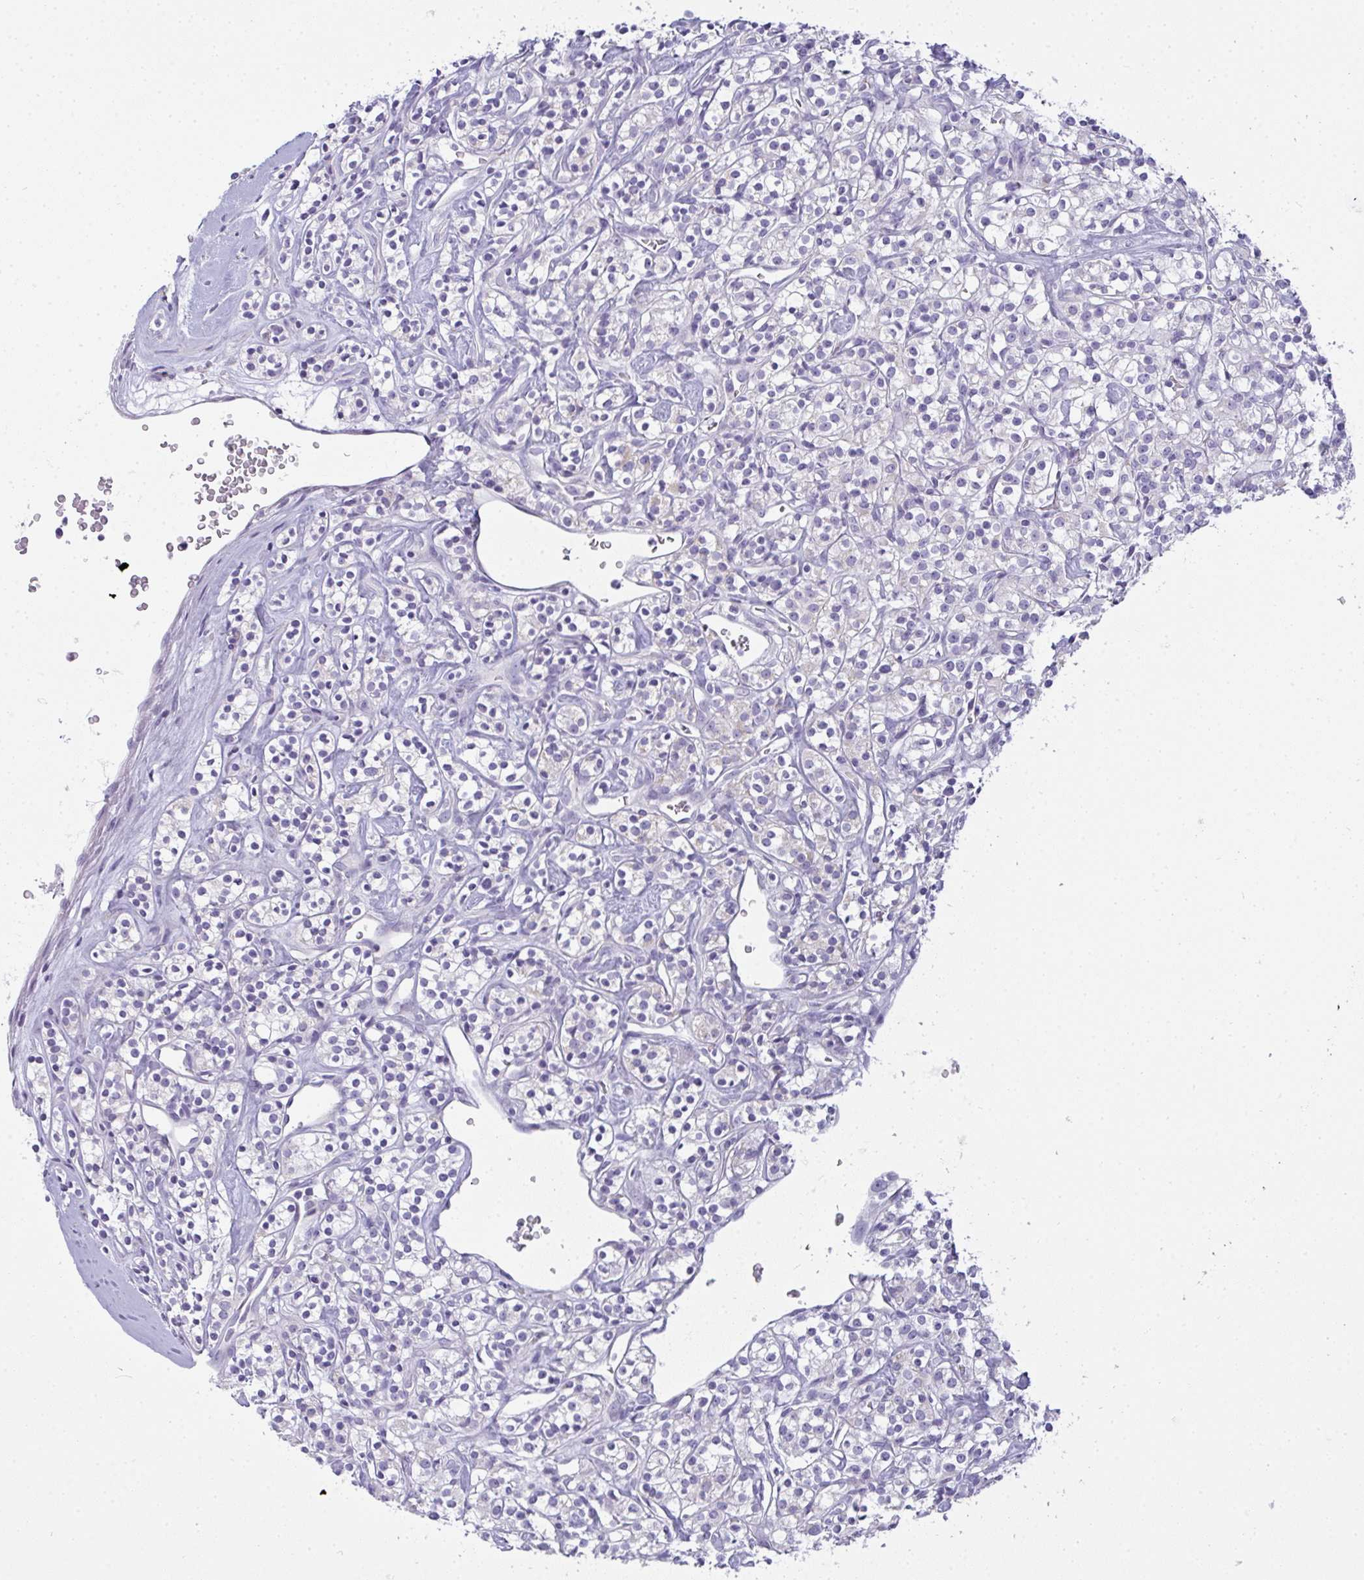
{"staining": {"intensity": "negative", "quantity": "none", "location": "none"}, "tissue": "renal cancer", "cell_type": "Tumor cells", "image_type": "cancer", "snomed": [{"axis": "morphology", "description": "Adenocarcinoma, NOS"}, {"axis": "topography", "description": "Kidney"}], "caption": "This is a image of immunohistochemistry (IHC) staining of adenocarcinoma (renal), which shows no expression in tumor cells. The staining was performed using DAB to visualize the protein expression in brown, while the nuclei were stained in blue with hematoxylin (Magnification: 20x).", "gene": "GSDMB", "patient": {"sex": "male", "age": 77}}